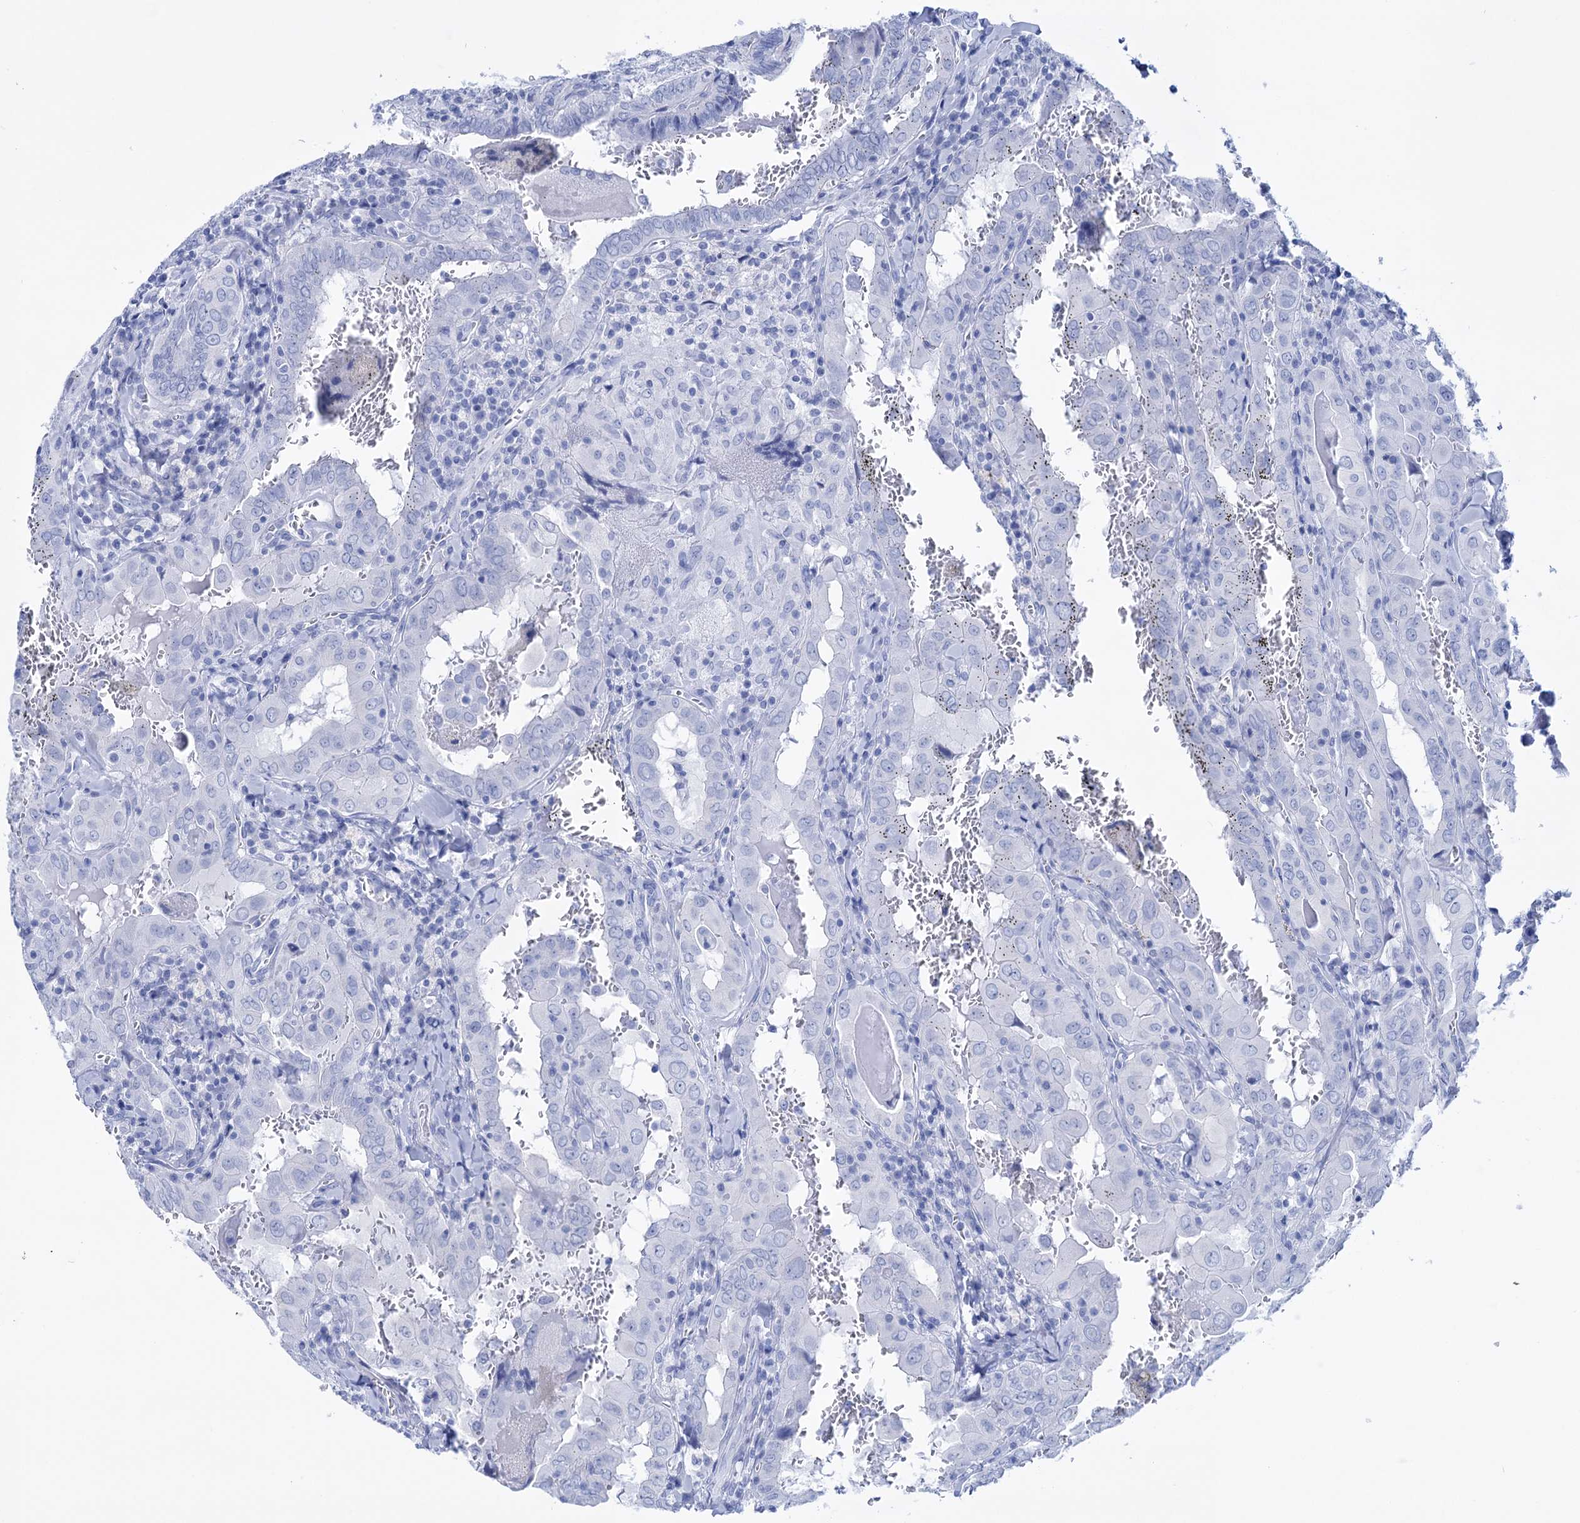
{"staining": {"intensity": "negative", "quantity": "none", "location": "none"}, "tissue": "thyroid cancer", "cell_type": "Tumor cells", "image_type": "cancer", "snomed": [{"axis": "morphology", "description": "Papillary adenocarcinoma, NOS"}, {"axis": "topography", "description": "Thyroid gland"}], "caption": "Human thyroid papillary adenocarcinoma stained for a protein using immunohistochemistry displays no staining in tumor cells.", "gene": "FBXW12", "patient": {"sex": "female", "age": 72}}